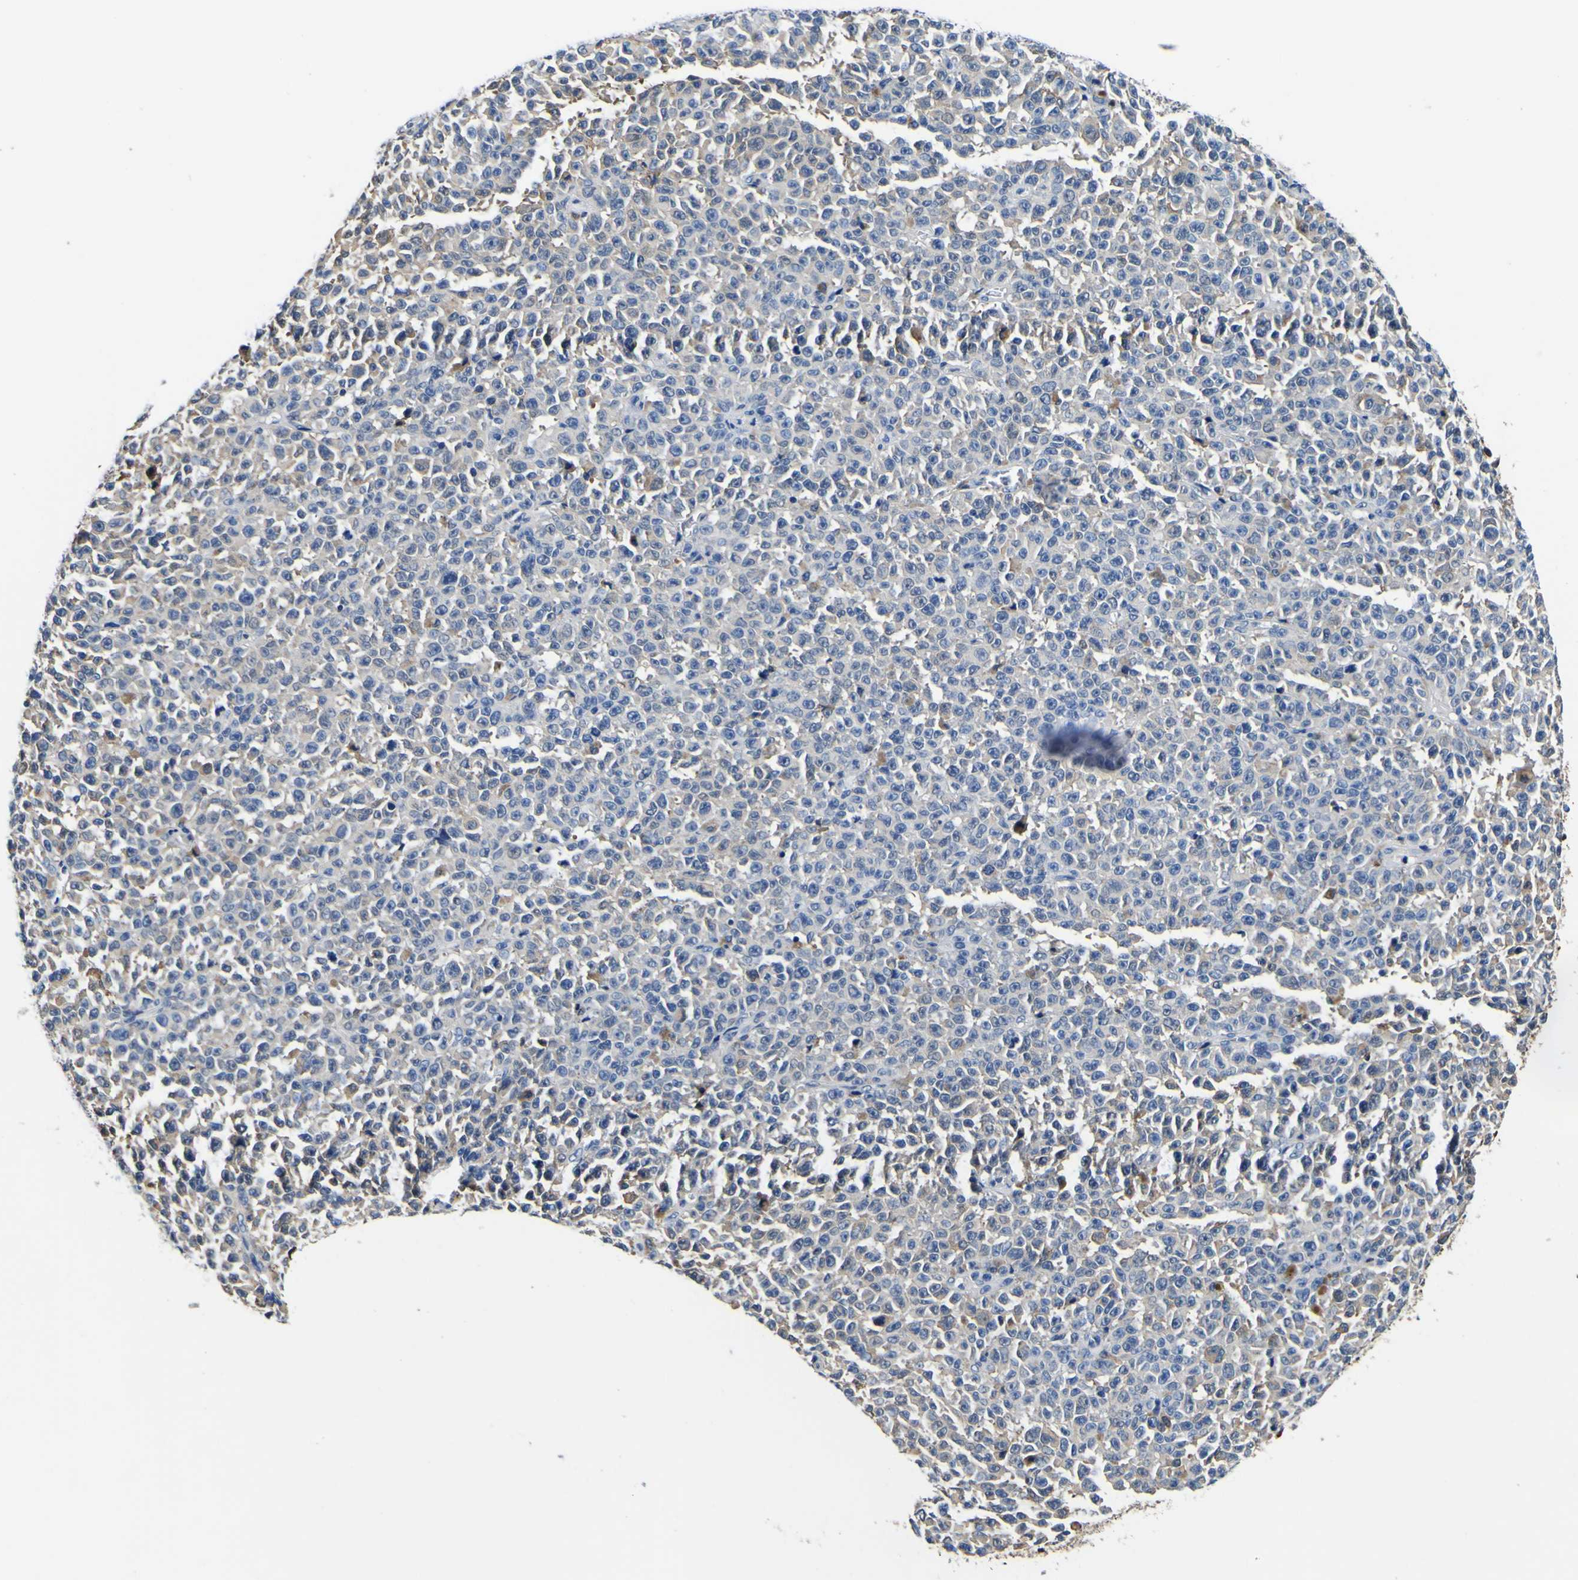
{"staining": {"intensity": "moderate", "quantity": "<25%", "location": "cytoplasmic/membranous"}, "tissue": "melanoma", "cell_type": "Tumor cells", "image_type": "cancer", "snomed": [{"axis": "morphology", "description": "Malignant melanoma, NOS"}, {"axis": "topography", "description": "Skin"}], "caption": "The micrograph exhibits a brown stain indicating the presence of a protein in the cytoplasmic/membranous of tumor cells in melanoma. (DAB = brown stain, brightfield microscopy at high magnification).", "gene": "PXDN", "patient": {"sex": "female", "age": 82}}